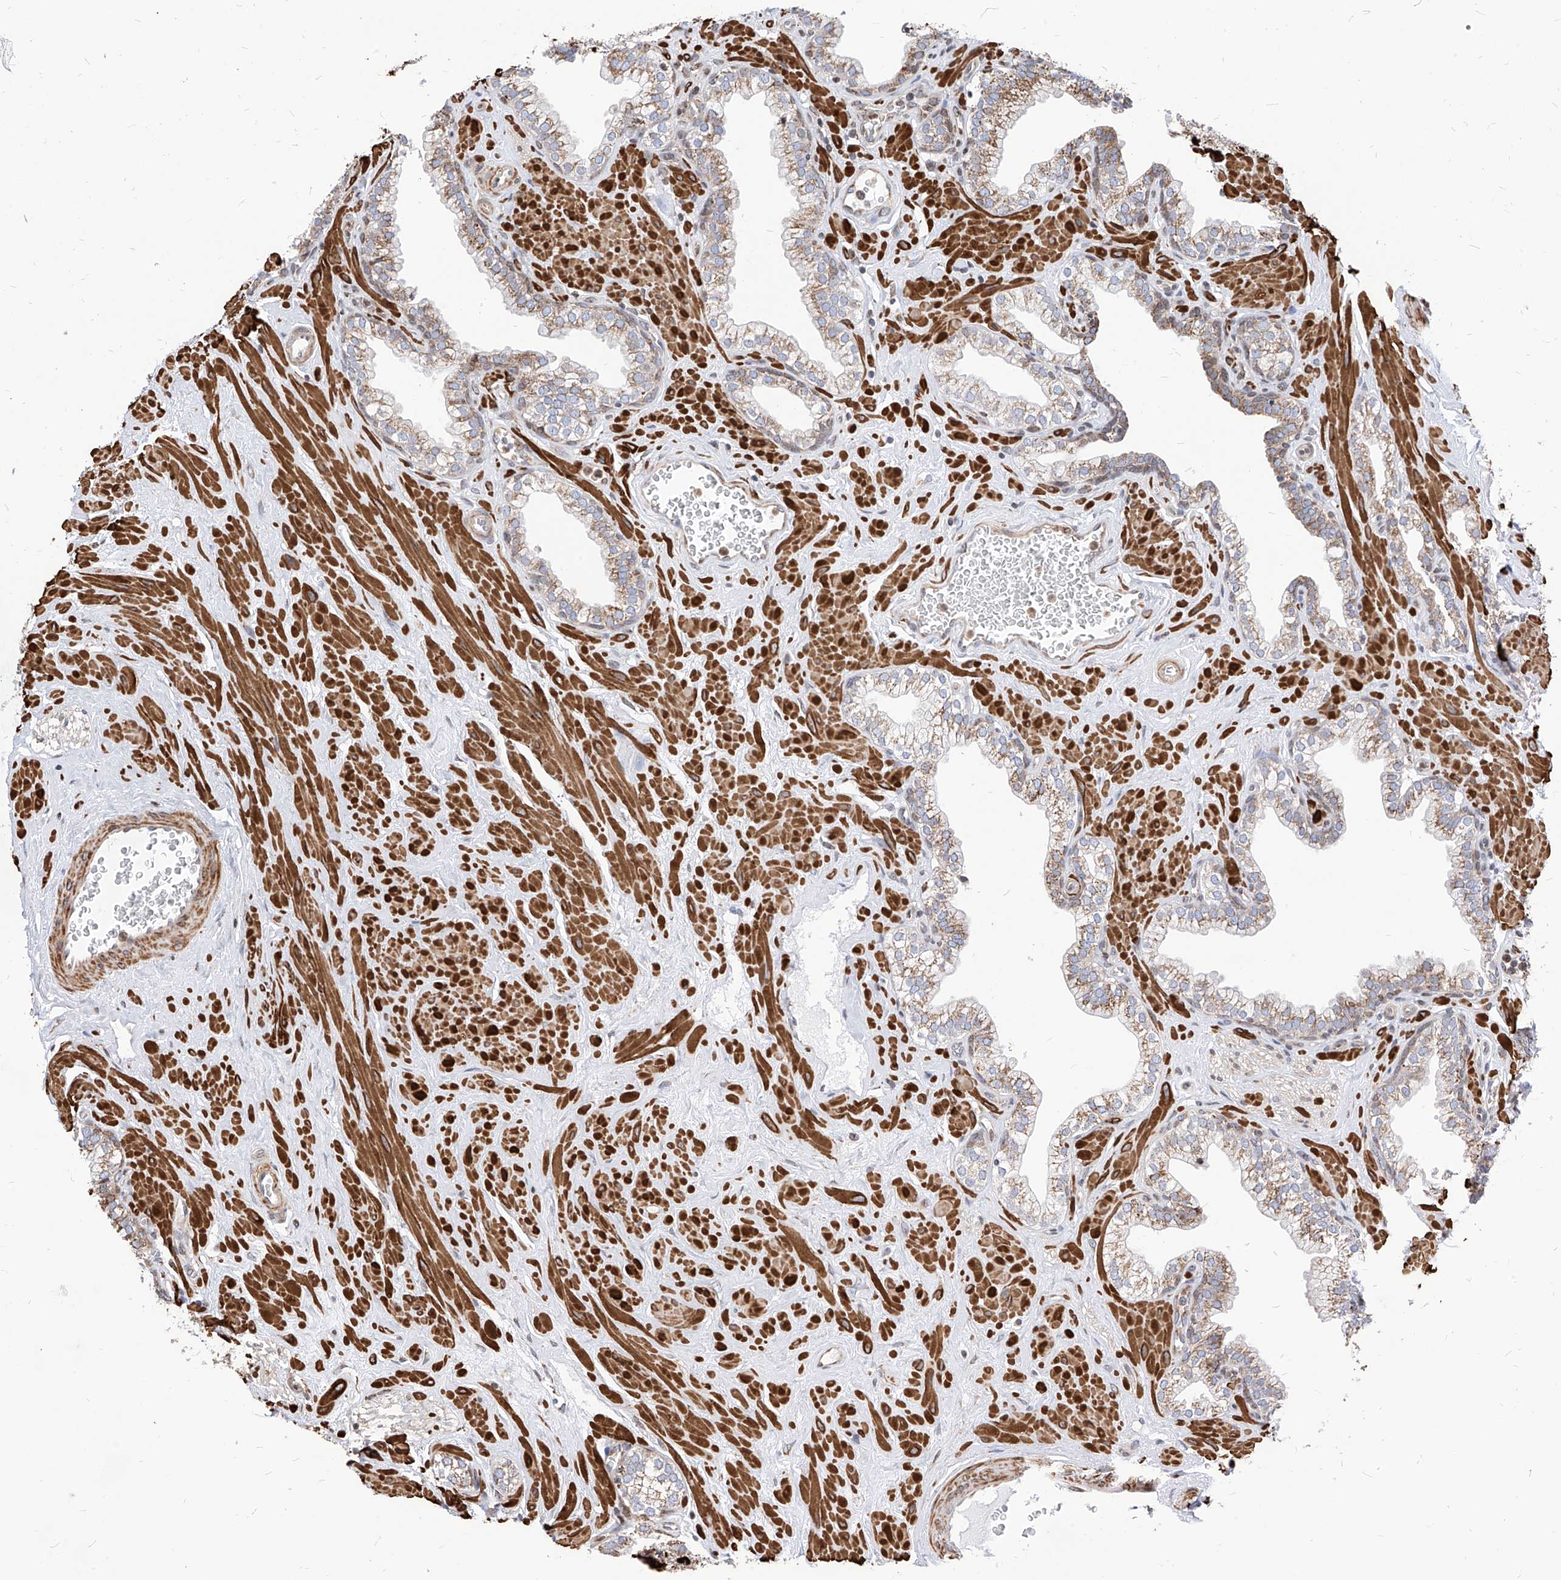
{"staining": {"intensity": "moderate", "quantity": ">75%", "location": "cytoplasmic/membranous"}, "tissue": "prostate", "cell_type": "Glandular cells", "image_type": "normal", "snomed": [{"axis": "morphology", "description": "Normal tissue, NOS"}, {"axis": "morphology", "description": "Urothelial carcinoma, Low grade"}, {"axis": "topography", "description": "Urinary bladder"}, {"axis": "topography", "description": "Prostate"}], "caption": "Prostate stained for a protein demonstrates moderate cytoplasmic/membranous positivity in glandular cells. (DAB (3,3'-diaminobenzidine) IHC, brown staining for protein, blue staining for nuclei).", "gene": "TTLL8", "patient": {"sex": "male", "age": 60}}